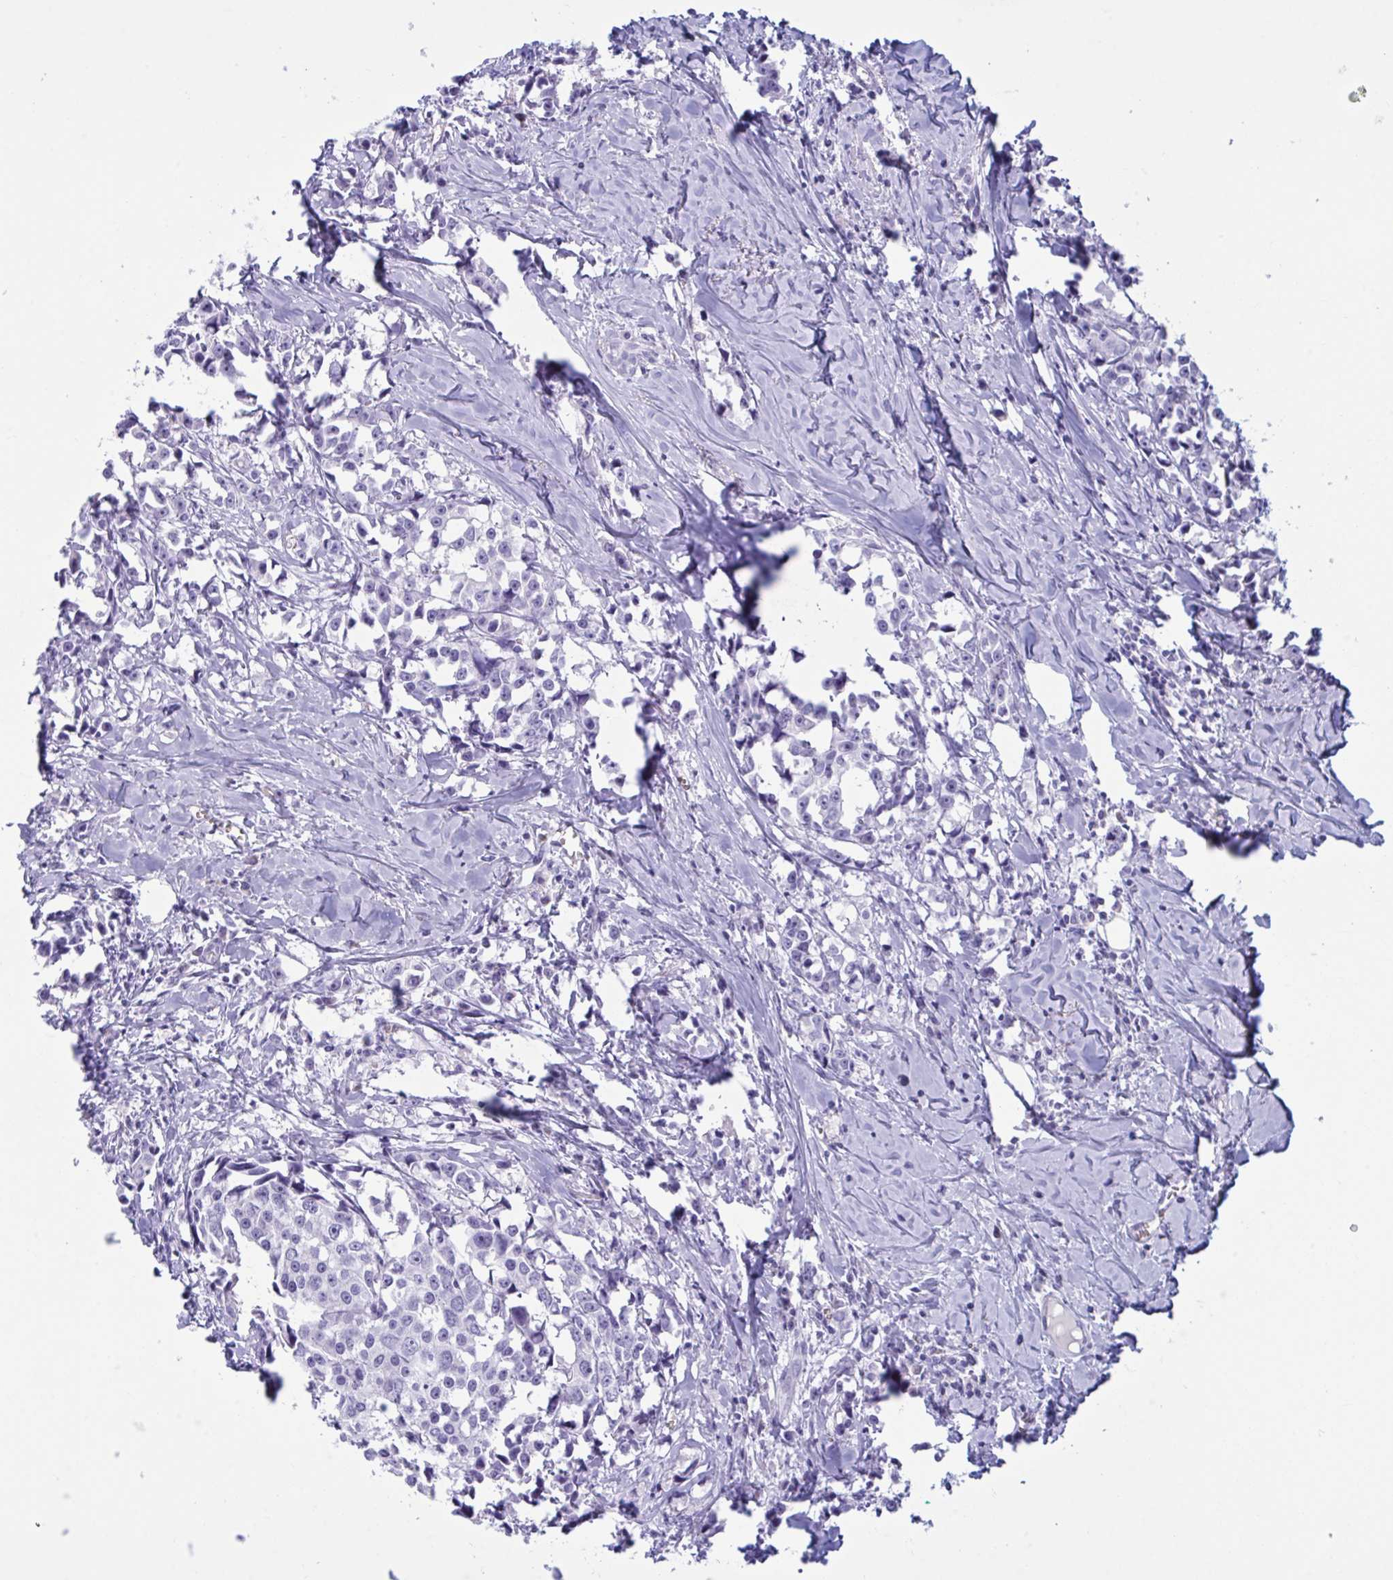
{"staining": {"intensity": "negative", "quantity": "none", "location": "none"}, "tissue": "breast cancer", "cell_type": "Tumor cells", "image_type": "cancer", "snomed": [{"axis": "morphology", "description": "Duct carcinoma"}, {"axis": "topography", "description": "Breast"}], "caption": "The image demonstrates no significant positivity in tumor cells of infiltrating ductal carcinoma (breast).", "gene": "SLC2A1", "patient": {"sex": "female", "age": 80}}